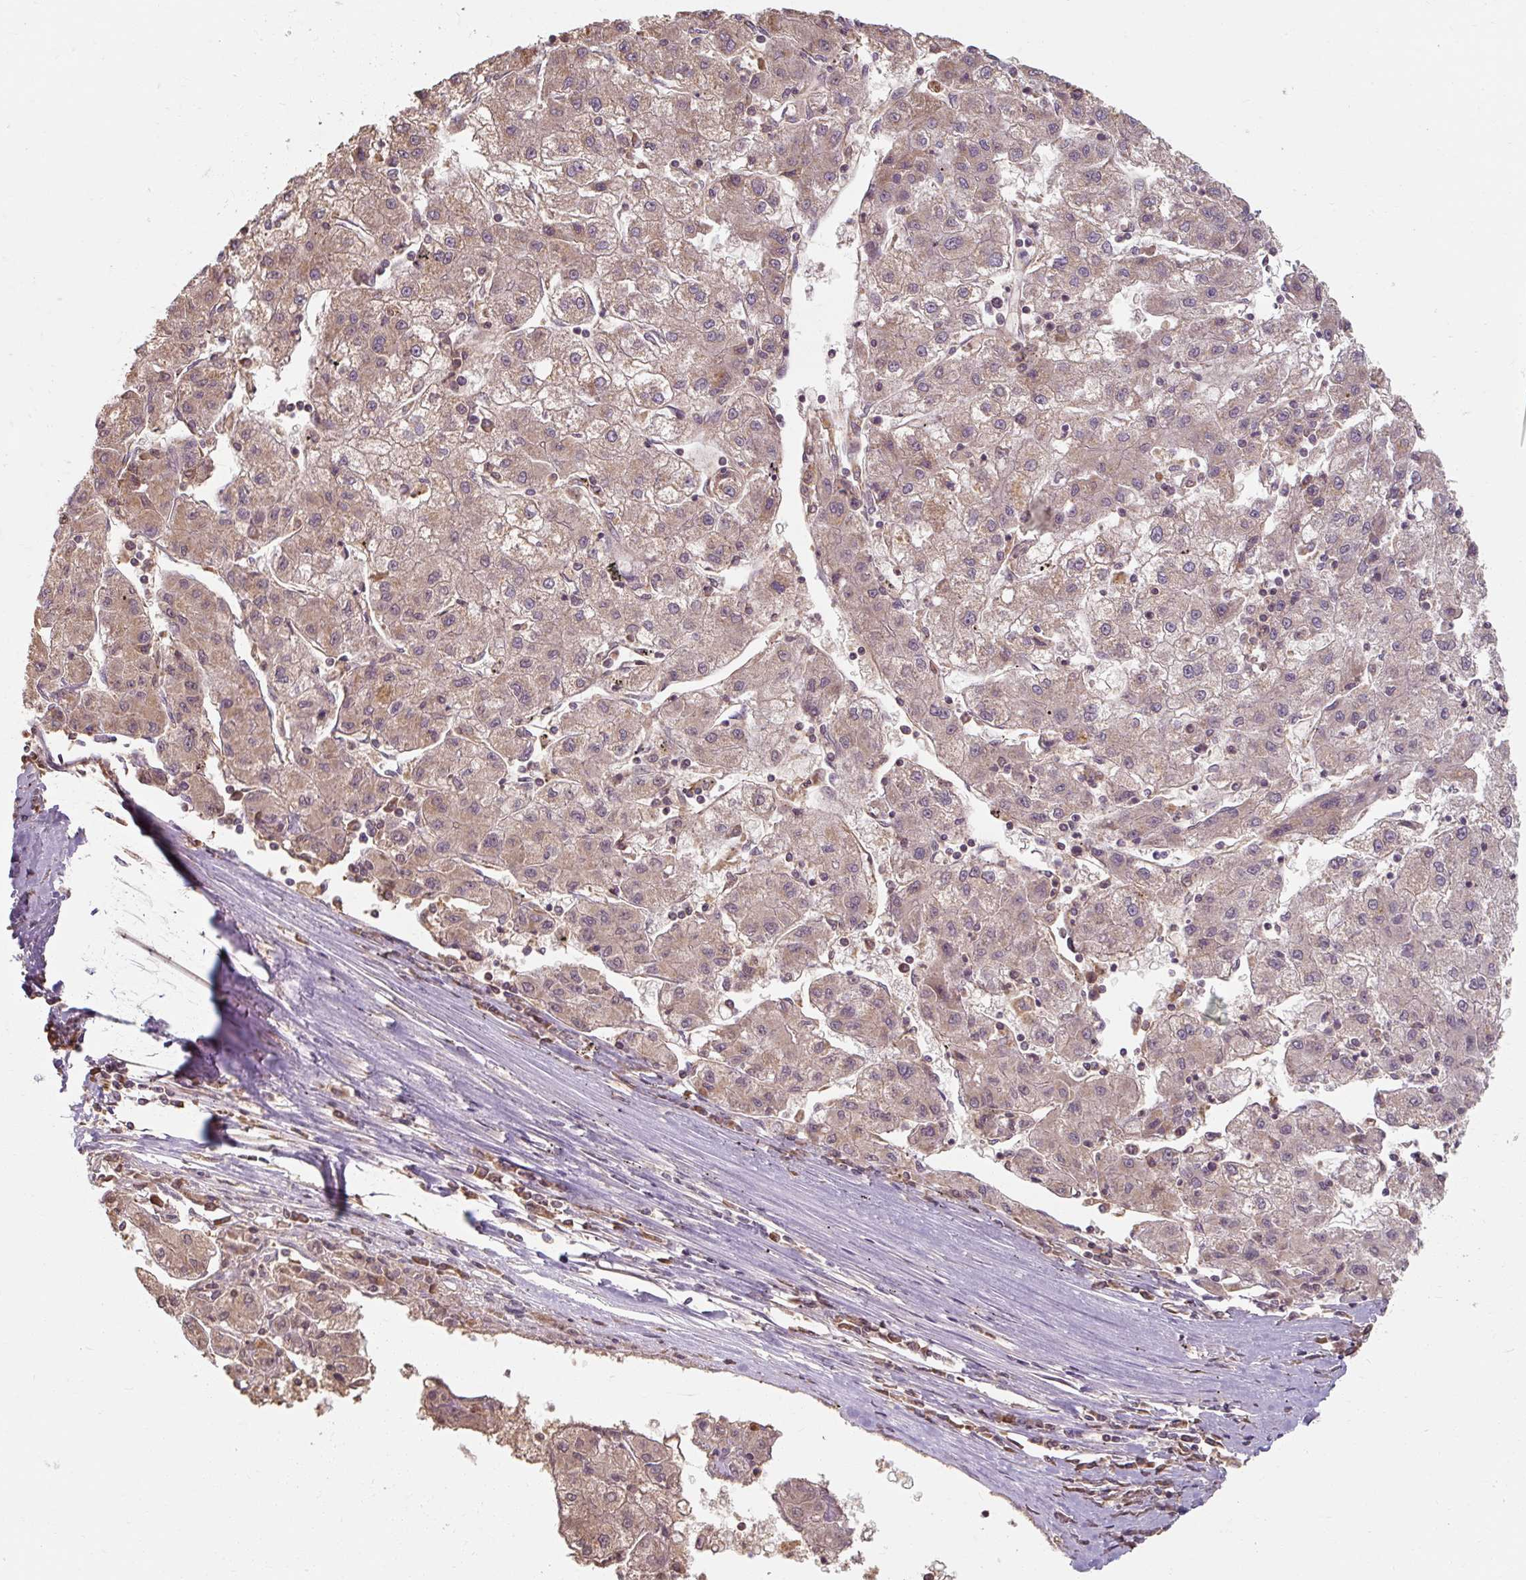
{"staining": {"intensity": "weak", "quantity": ">75%", "location": "cytoplasmic/membranous"}, "tissue": "liver cancer", "cell_type": "Tumor cells", "image_type": "cancer", "snomed": [{"axis": "morphology", "description": "Carcinoma, Hepatocellular, NOS"}, {"axis": "topography", "description": "Liver"}], "caption": "High-magnification brightfield microscopy of liver cancer stained with DAB (3,3'-diaminobenzidine) (brown) and counterstained with hematoxylin (blue). tumor cells exhibit weak cytoplasmic/membranous staining is appreciated in approximately>75% of cells.", "gene": "TSEN54", "patient": {"sex": "male", "age": 72}}